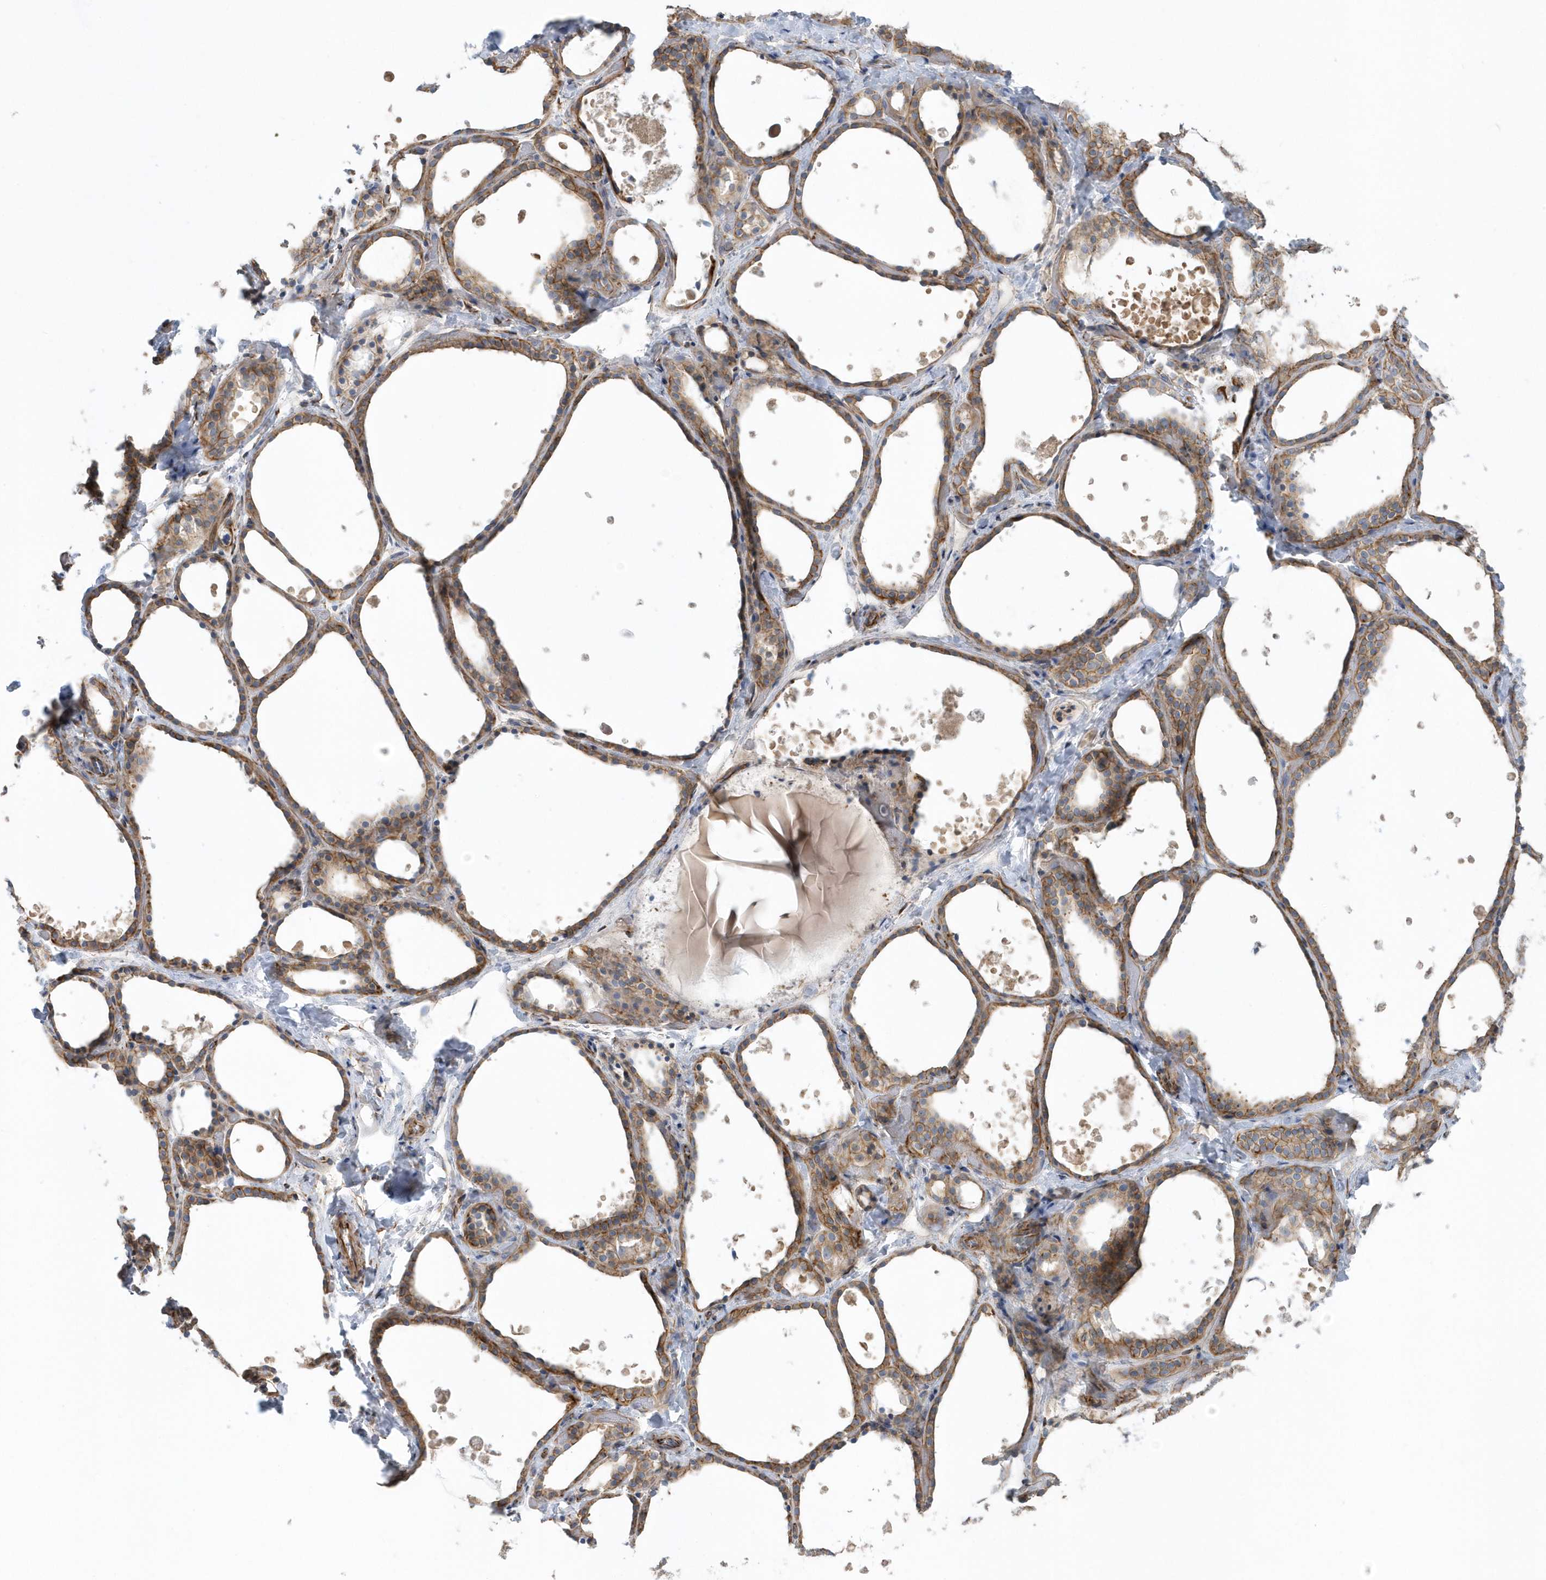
{"staining": {"intensity": "moderate", "quantity": ">75%", "location": "cytoplasmic/membranous"}, "tissue": "thyroid gland", "cell_type": "Glandular cells", "image_type": "normal", "snomed": [{"axis": "morphology", "description": "Normal tissue, NOS"}, {"axis": "topography", "description": "Thyroid gland"}], "caption": "Brown immunohistochemical staining in unremarkable human thyroid gland demonstrates moderate cytoplasmic/membranous staining in approximately >75% of glandular cells.", "gene": "RAB17", "patient": {"sex": "female", "age": 44}}